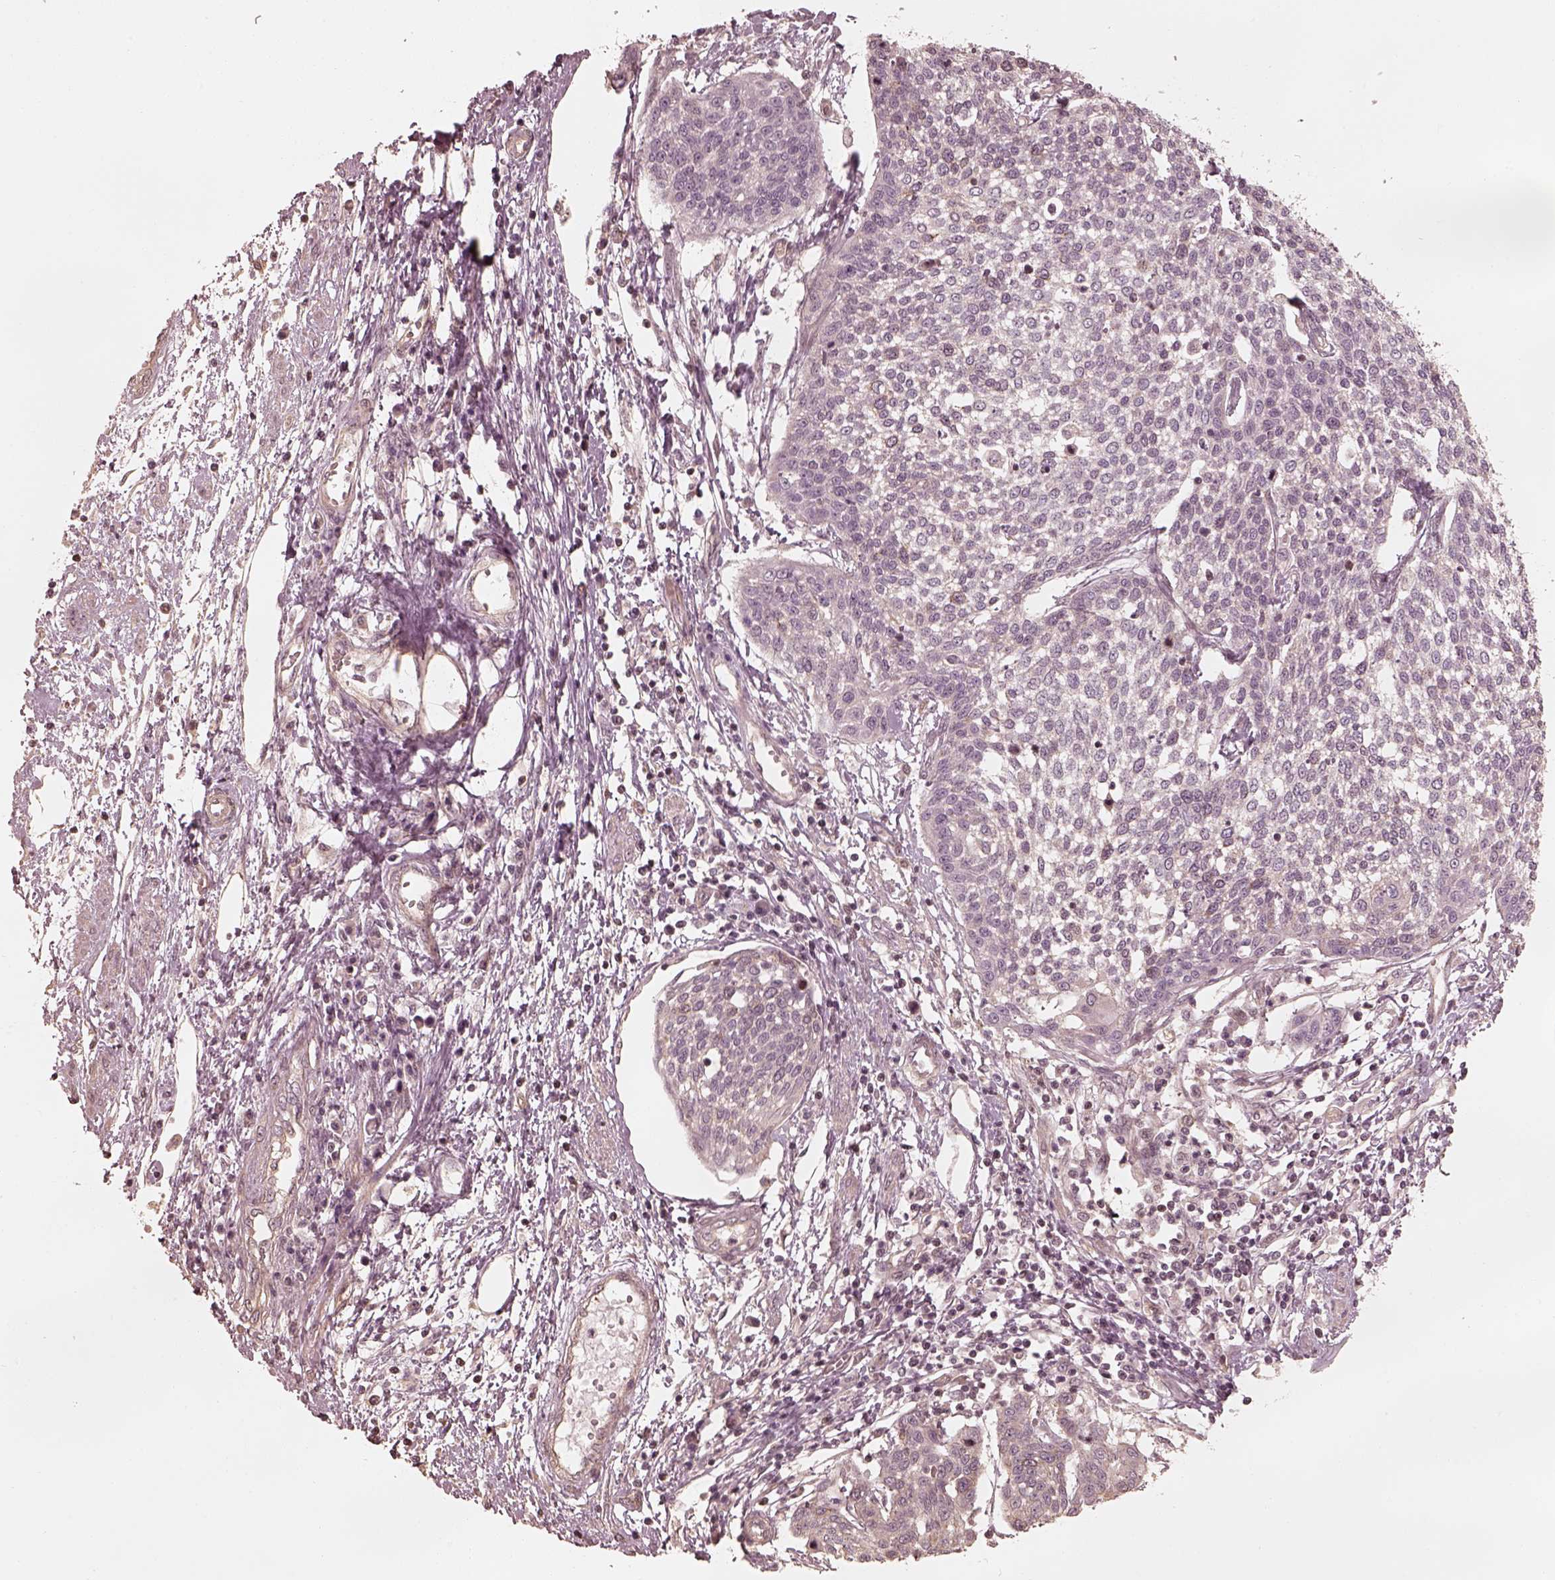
{"staining": {"intensity": "negative", "quantity": "none", "location": "none"}, "tissue": "cervical cancer", "cell_type": "Tumor cells", "image_type": "cancer", "snomed": [{"axis": "morphology", "description": "Squamous cell carcinoma, NOS"}, {"axis": "topography", "description": "Cervix"}], "caption": "Tumor cells are negative for brown protein staining in cervical squamous cell carcinoma.", "gene": "KIF5C", "patient": {"sex": "female", "age": 34}}